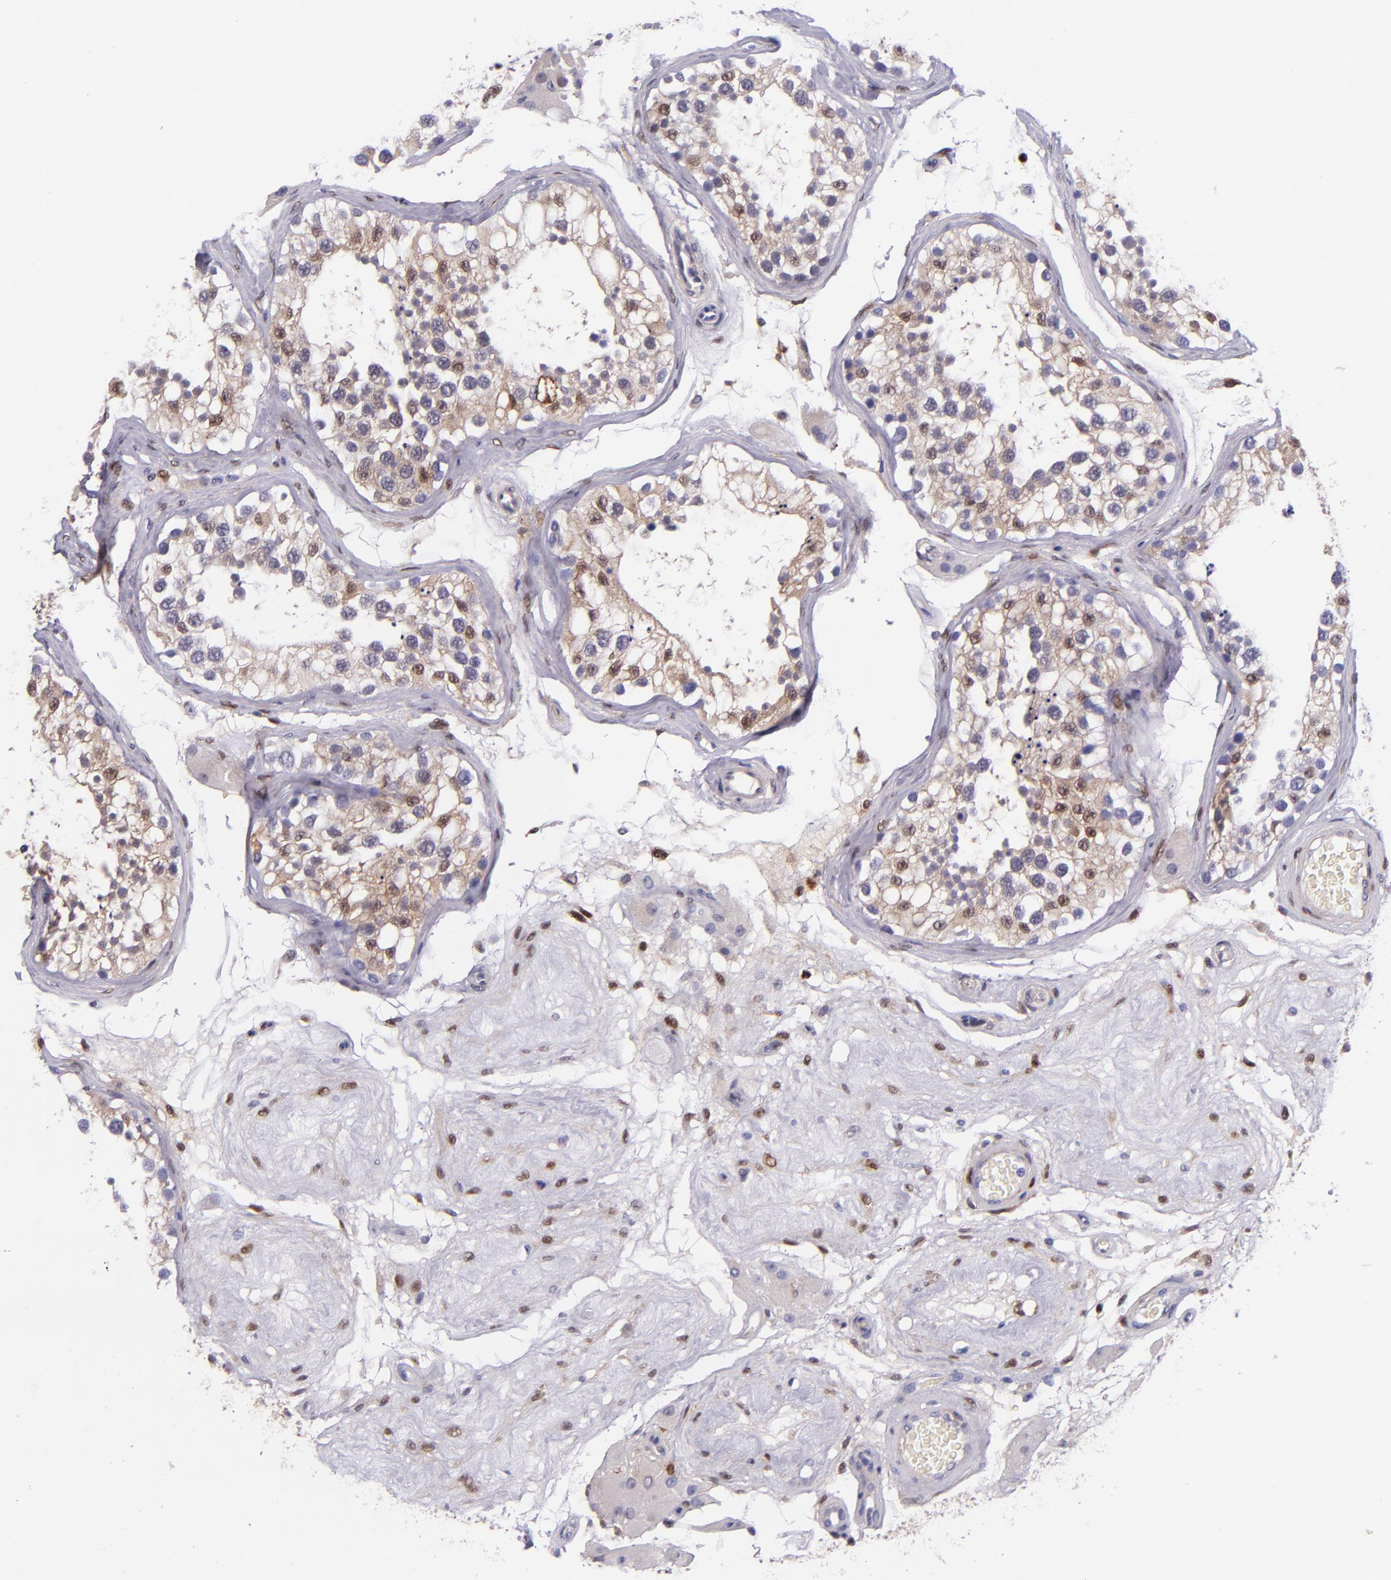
{"staining": {"intensity": "moderate", "quantity": "25%-75%", "location": "nuclear"}, "tissue": "testis", "cell_type": "Cells in seminiferous ducts", "image_type": "normal", "snomed": [{"axis": "morphology", "description": "Normal tissue, NOS"}, {"axis": "topography", "description": "Testis"}], "caption": "Moderate nuclear expression for a protein is present in approximately 25%-75% of cells in seminiferous ducts of unremarkable testis using immunohistochemistry.", "gene": "LGALS1", "patient": {"sex": "male", "age": 68}}